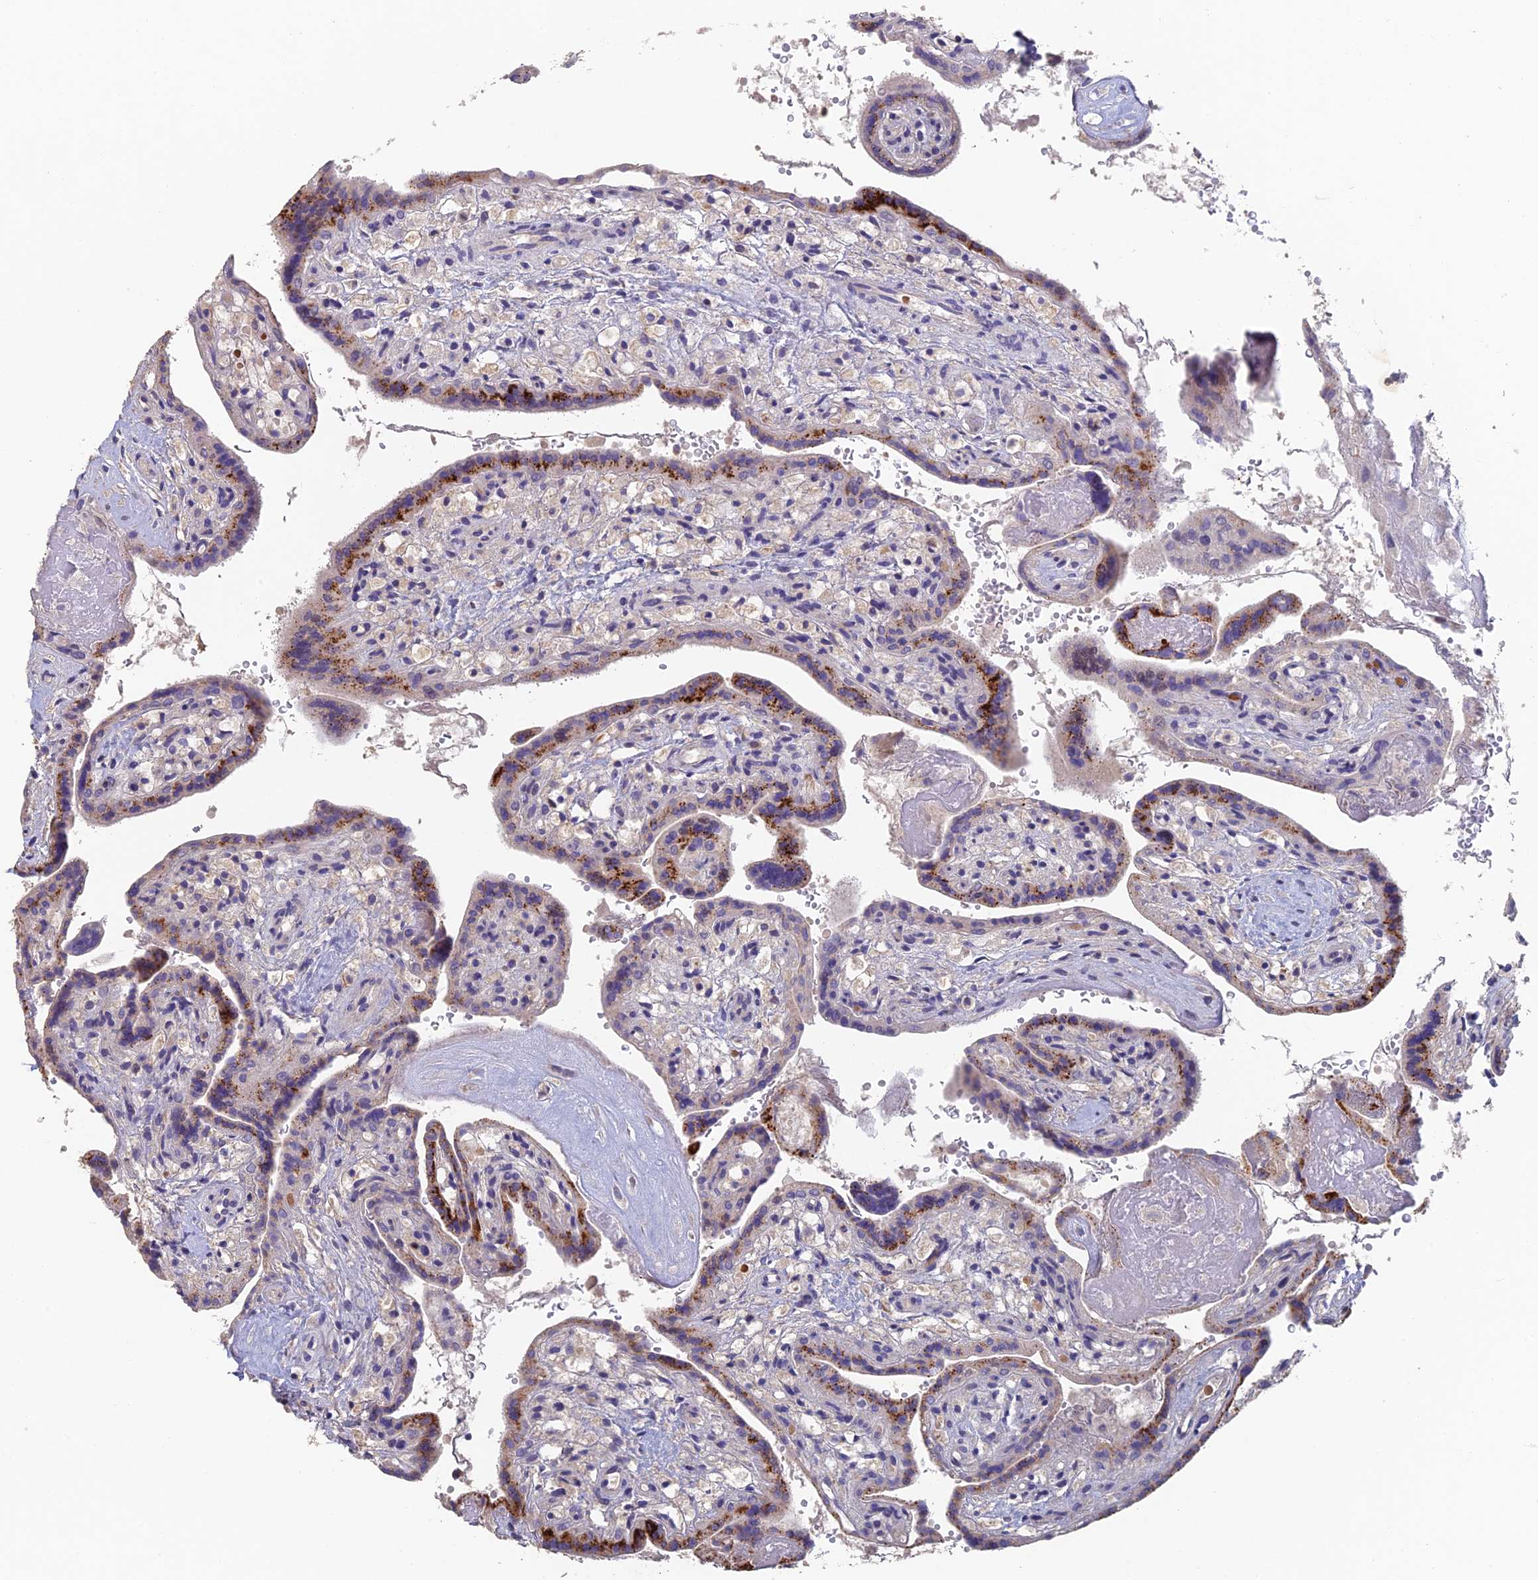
{"staining": {"intensity": "strong", "quantity": "<25%", "location": "cytoplasmic/membranous"}, "tissue": "placenta", "cell_type": "Trophoblastic cells", "image_type": "normal", "snomed": [{"axis": "morphology", "description": "Normal tissue, NOS"}, {"axis": "topography", "description": "Placenta"}], "caption": "Placenta stained with immunohistochemistry (IHC) exhibits strong cytoplasmic/membranous staining in about <25% of trophoblastic cells. Nuclei are stained in blue.", "gene": "ADAMTS13", "patient": {"sex": "female", "age": 37}}